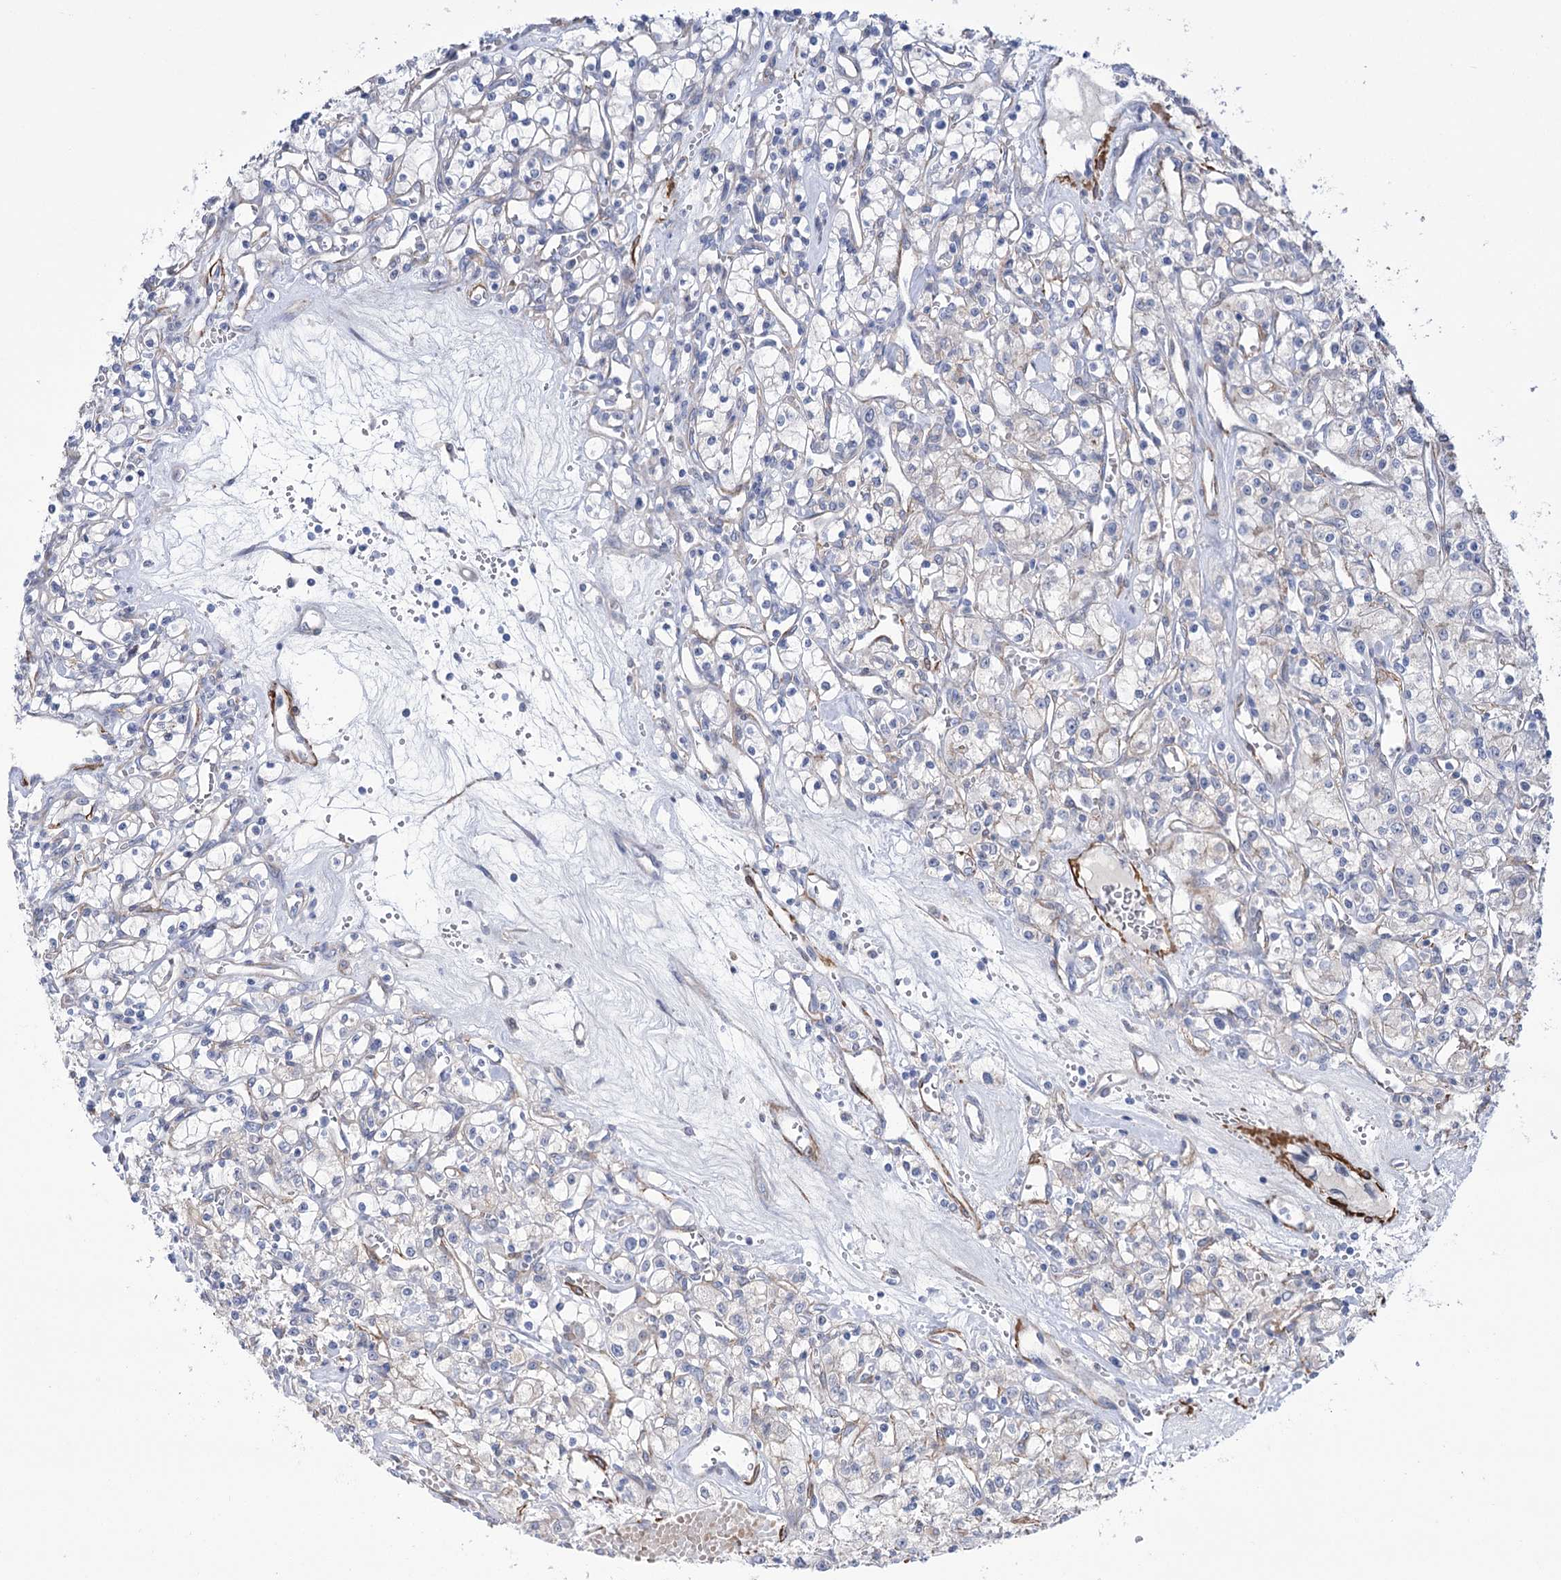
{"staining": {"intensity": "negative", "quantity": "none", "location": "none"}, "tissue": "renal cancer", "cell_type": "Tumor cells", "image_type": "cancer", "snomed": [{"axis": "morphology", "description": "Adenocarcinoma, NOS"}, {"axis": "topography", "description": "Kidney"}], "caption": "Immunohistochemical staining of renal cancer shows no significant expression in tumor cells.", "gene": "WASHC3", "patient": {"sex": "female", "age": 59}}